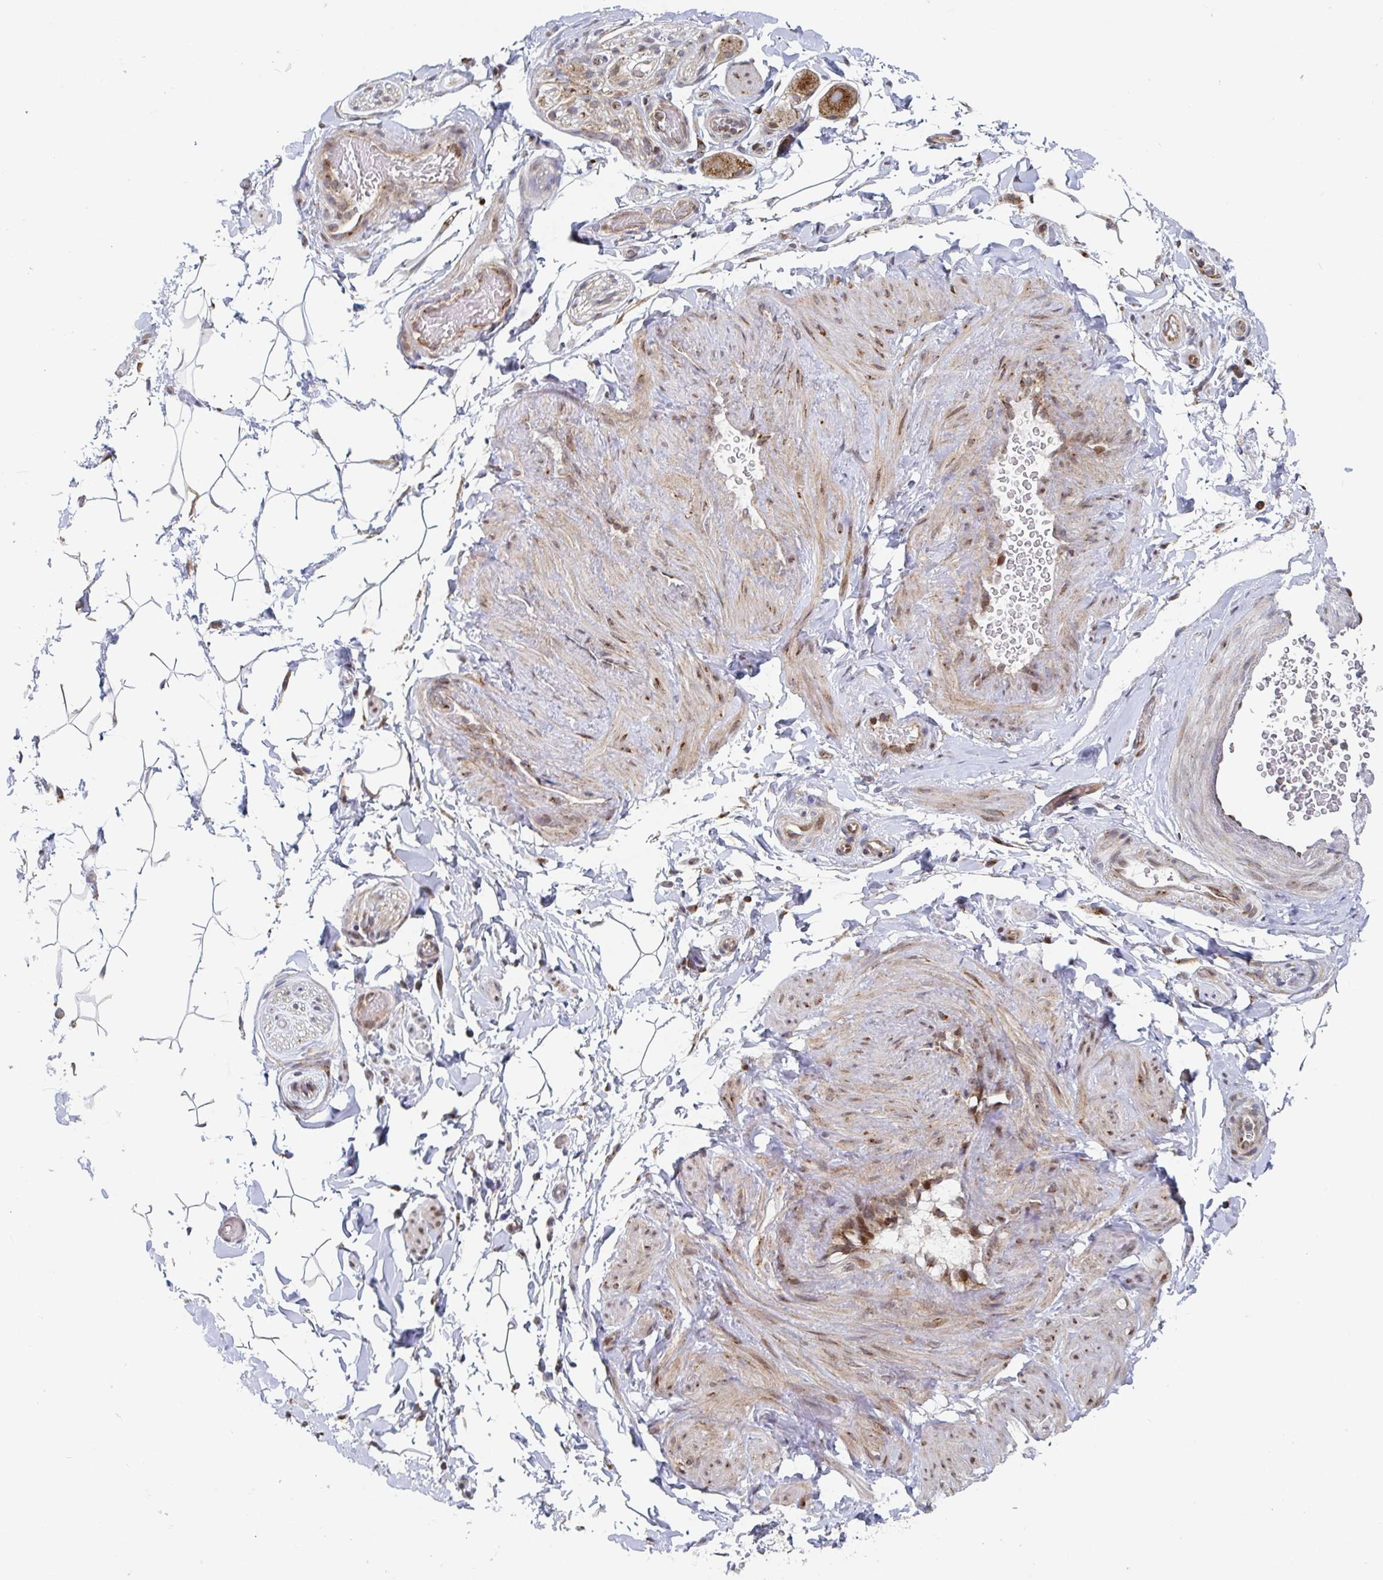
{"staining": {"intensity": "negative", "quantity": "none", "location": "none"}, "tissue": "adipose tissue", "cell_type": "Adipocytes", "image_type": "normal", "snomed": [{"axis": "morphology", "description": "Normal tissue, NOS"}, {"axis": "topography", "description": "Epididymis"}, {"axis": "topography", "description": "Peripheral nerve tissue"}], "caption": "A histopathology image of adipose tissue stained for a protein demonstrates no brown staining in adipocytes. (DAB (3,3'-diaminobenzidine) IHC, high magnification).", "gene": "STARD8", "patient": {"sex": "male", "age": 32}}